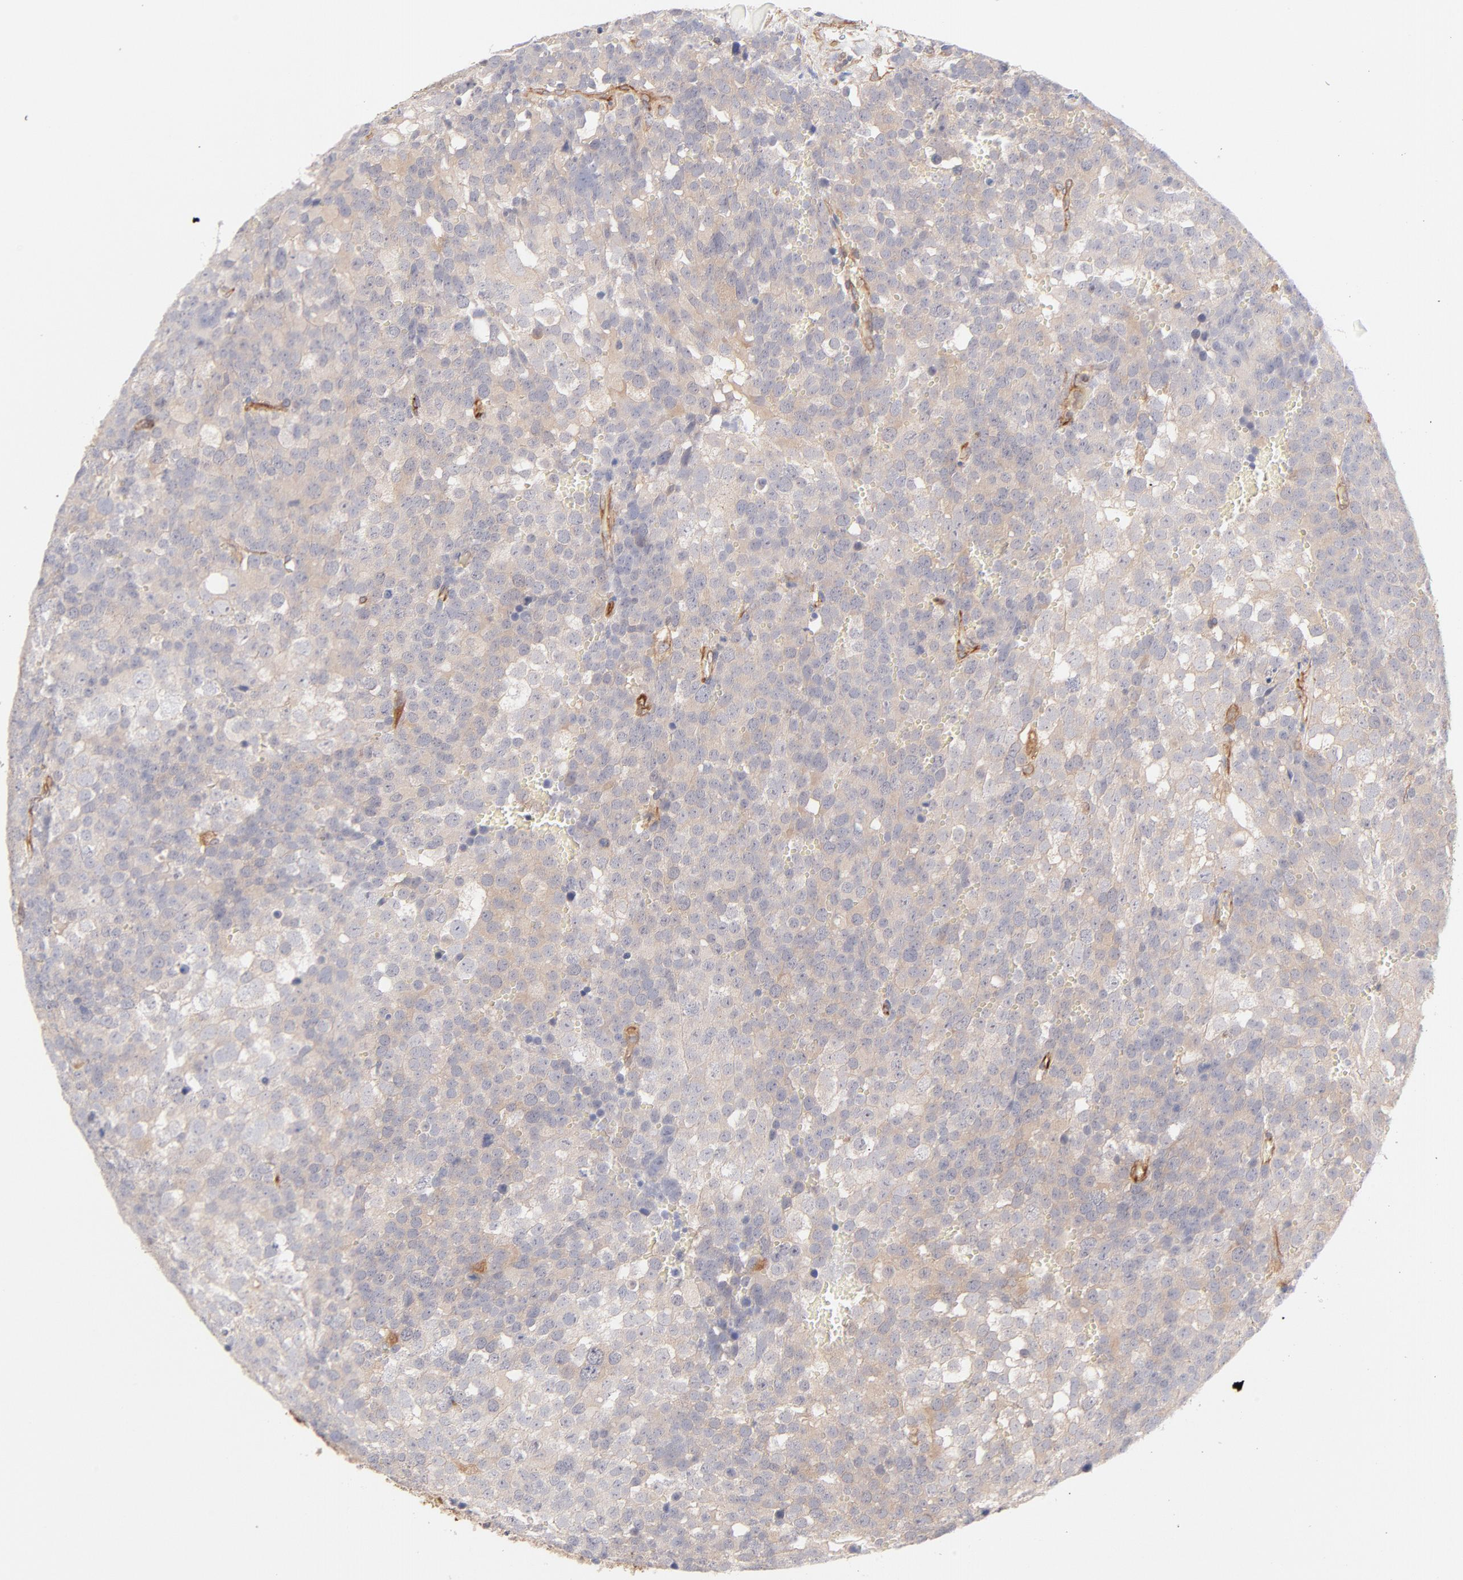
{"staining": {"intensity": "negative", "quantity": "none", "location": "none"}, "tissue": "testis cancer", "cell_type": "Tumor cells", "image_type": "cancer", "snomed": [{"axis": "morphology", "description": "Seminoma, NOS"}, {"axis": "topography", "description": "Testis"}], "caption": "Immunohistochemistry histopathology image of neoplastic tissue: testis cancer stained with DAB demonstrates no significant protein staining in tumor cells.", "gene": "LDLRAP1", "patient": {"sex": "male", "age": 71}}